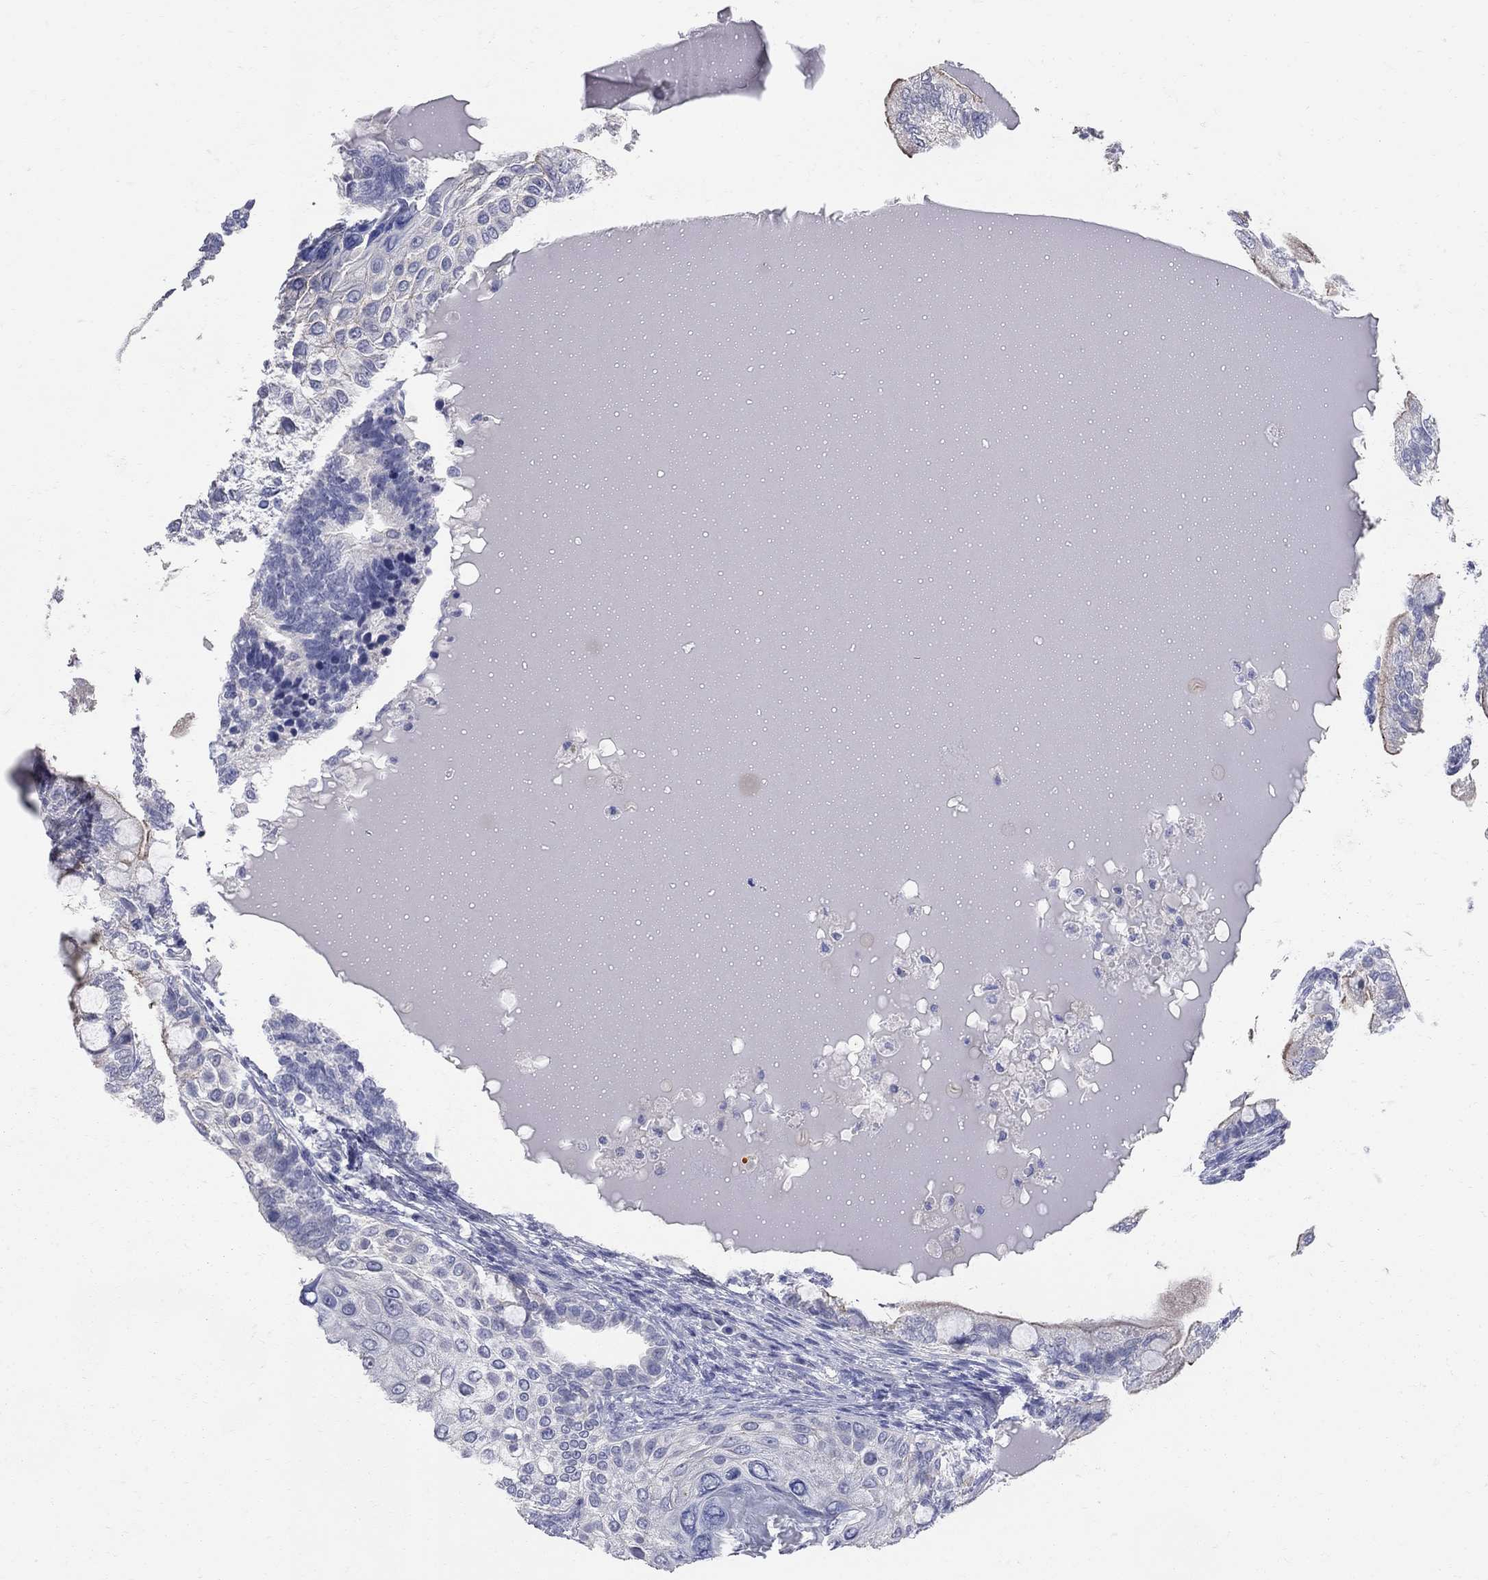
{"staining": {"intensity": "negative", "quantity": "none", "location": "none"}, "tissue": "testis cancer", "cell_type": "Tumor cells", "image_type": "cancer", "snomed": [{"axis": "morphology", "description": "Seminoma, NOS"}, {"axis": "morphology", "description": "Carcinoma, Embryonal, NOS"}, {"axis": "topography", "description": "Testis"}], "caption": "The image reveals no significant expression in tumor cells of testis cancer.", "gene": "AOX1", "patient": {"sex": "male", "age": 41}}